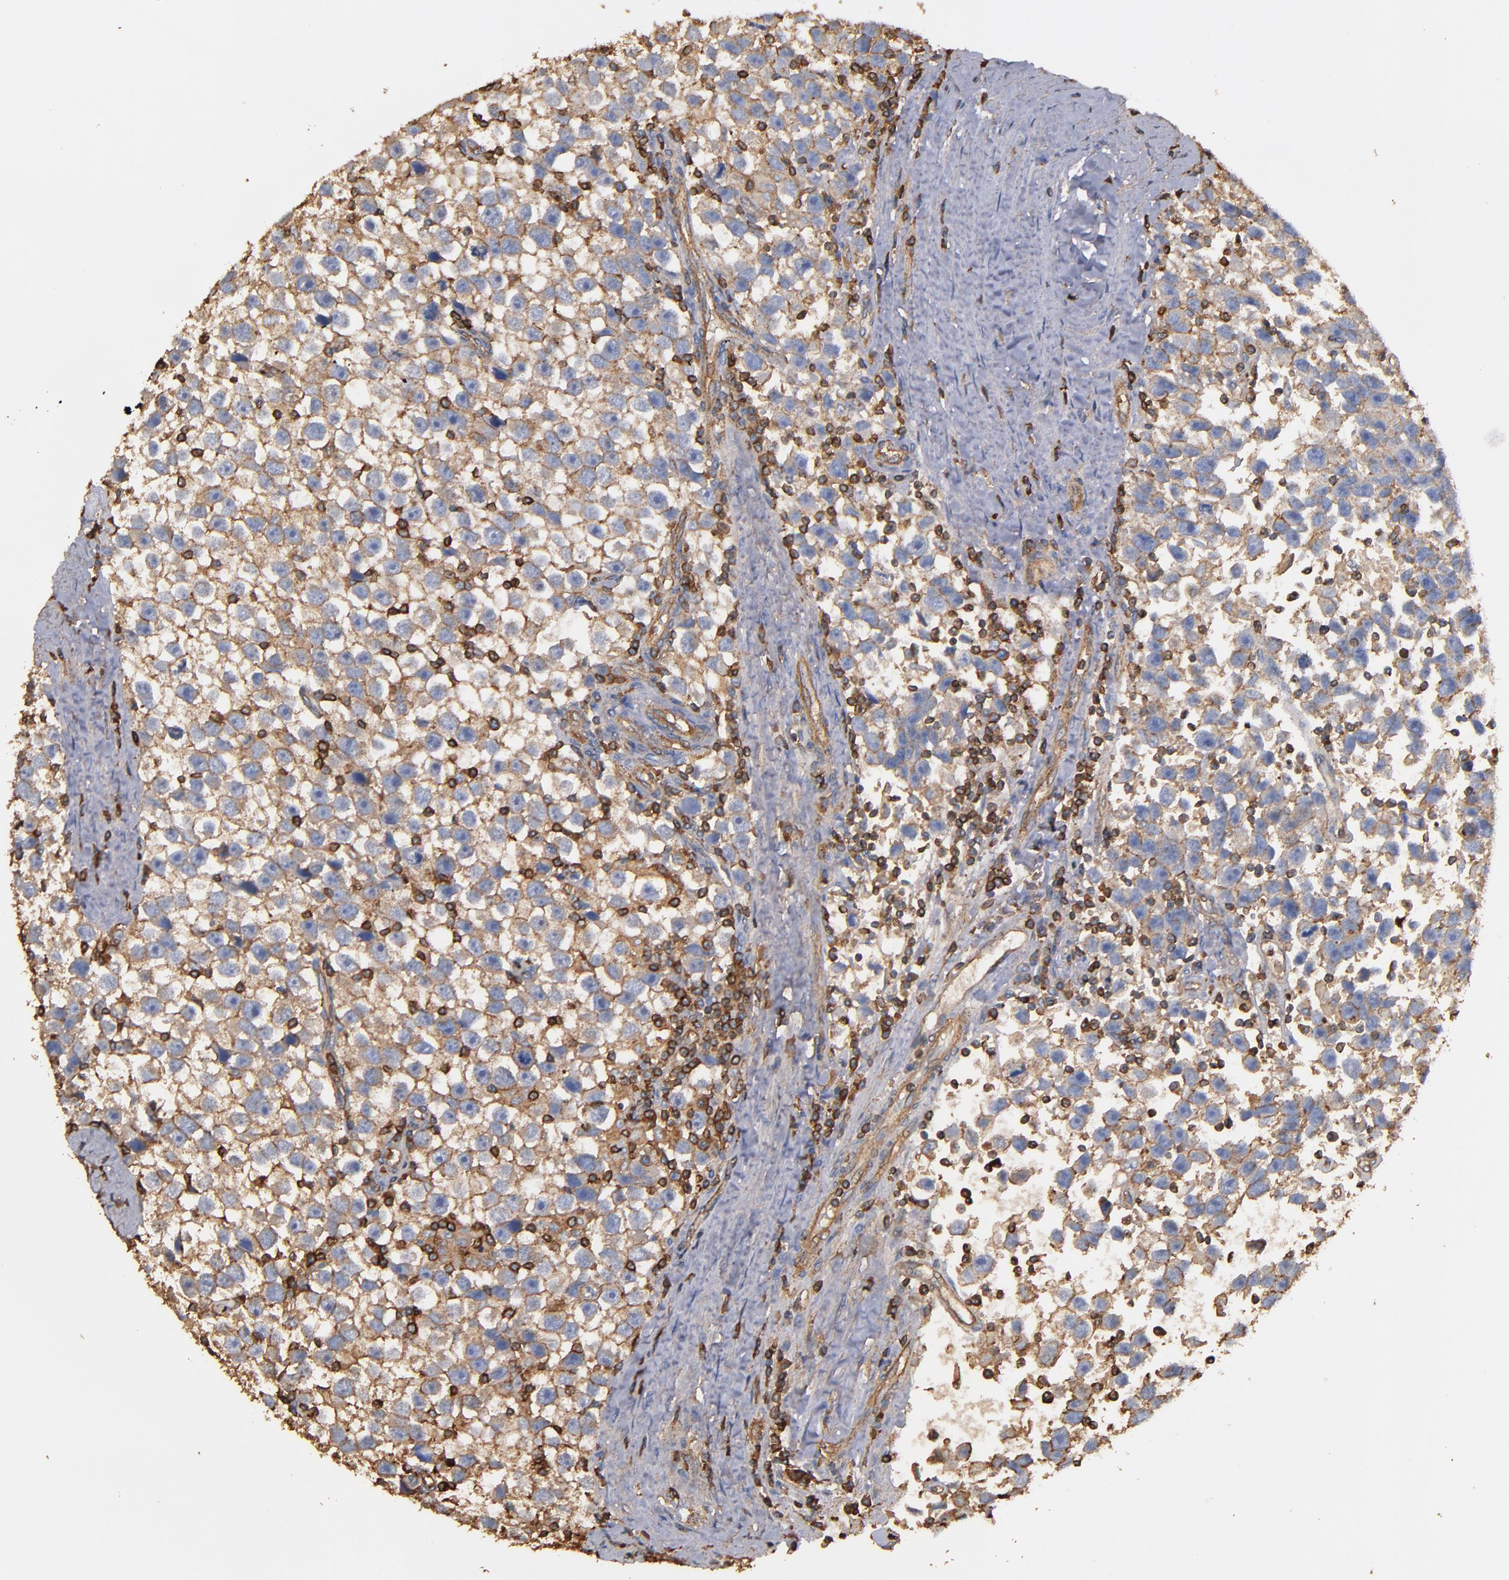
{"staining": {"intensity": "weak", "quantity": ">75%", "location": "cytoplasmic/membranous"}, "tissue": "testis cancer", "cell_type": "Tumor cells", "image_type": "cancer", "snomed": [{"axis": "morphology", "description": "Seminoma, NOS"}, {"axis": "topography", "description": "Testis"}], "caption": "A high-resolution histopathology image shows immunohistochemistry staining of seminoma (testis), which displays weak cytoplasmic/membranous positivity in about >75% of tumor cells.", "gene": "ACTN4", "patient": {"sex": "male", "age": 43}}